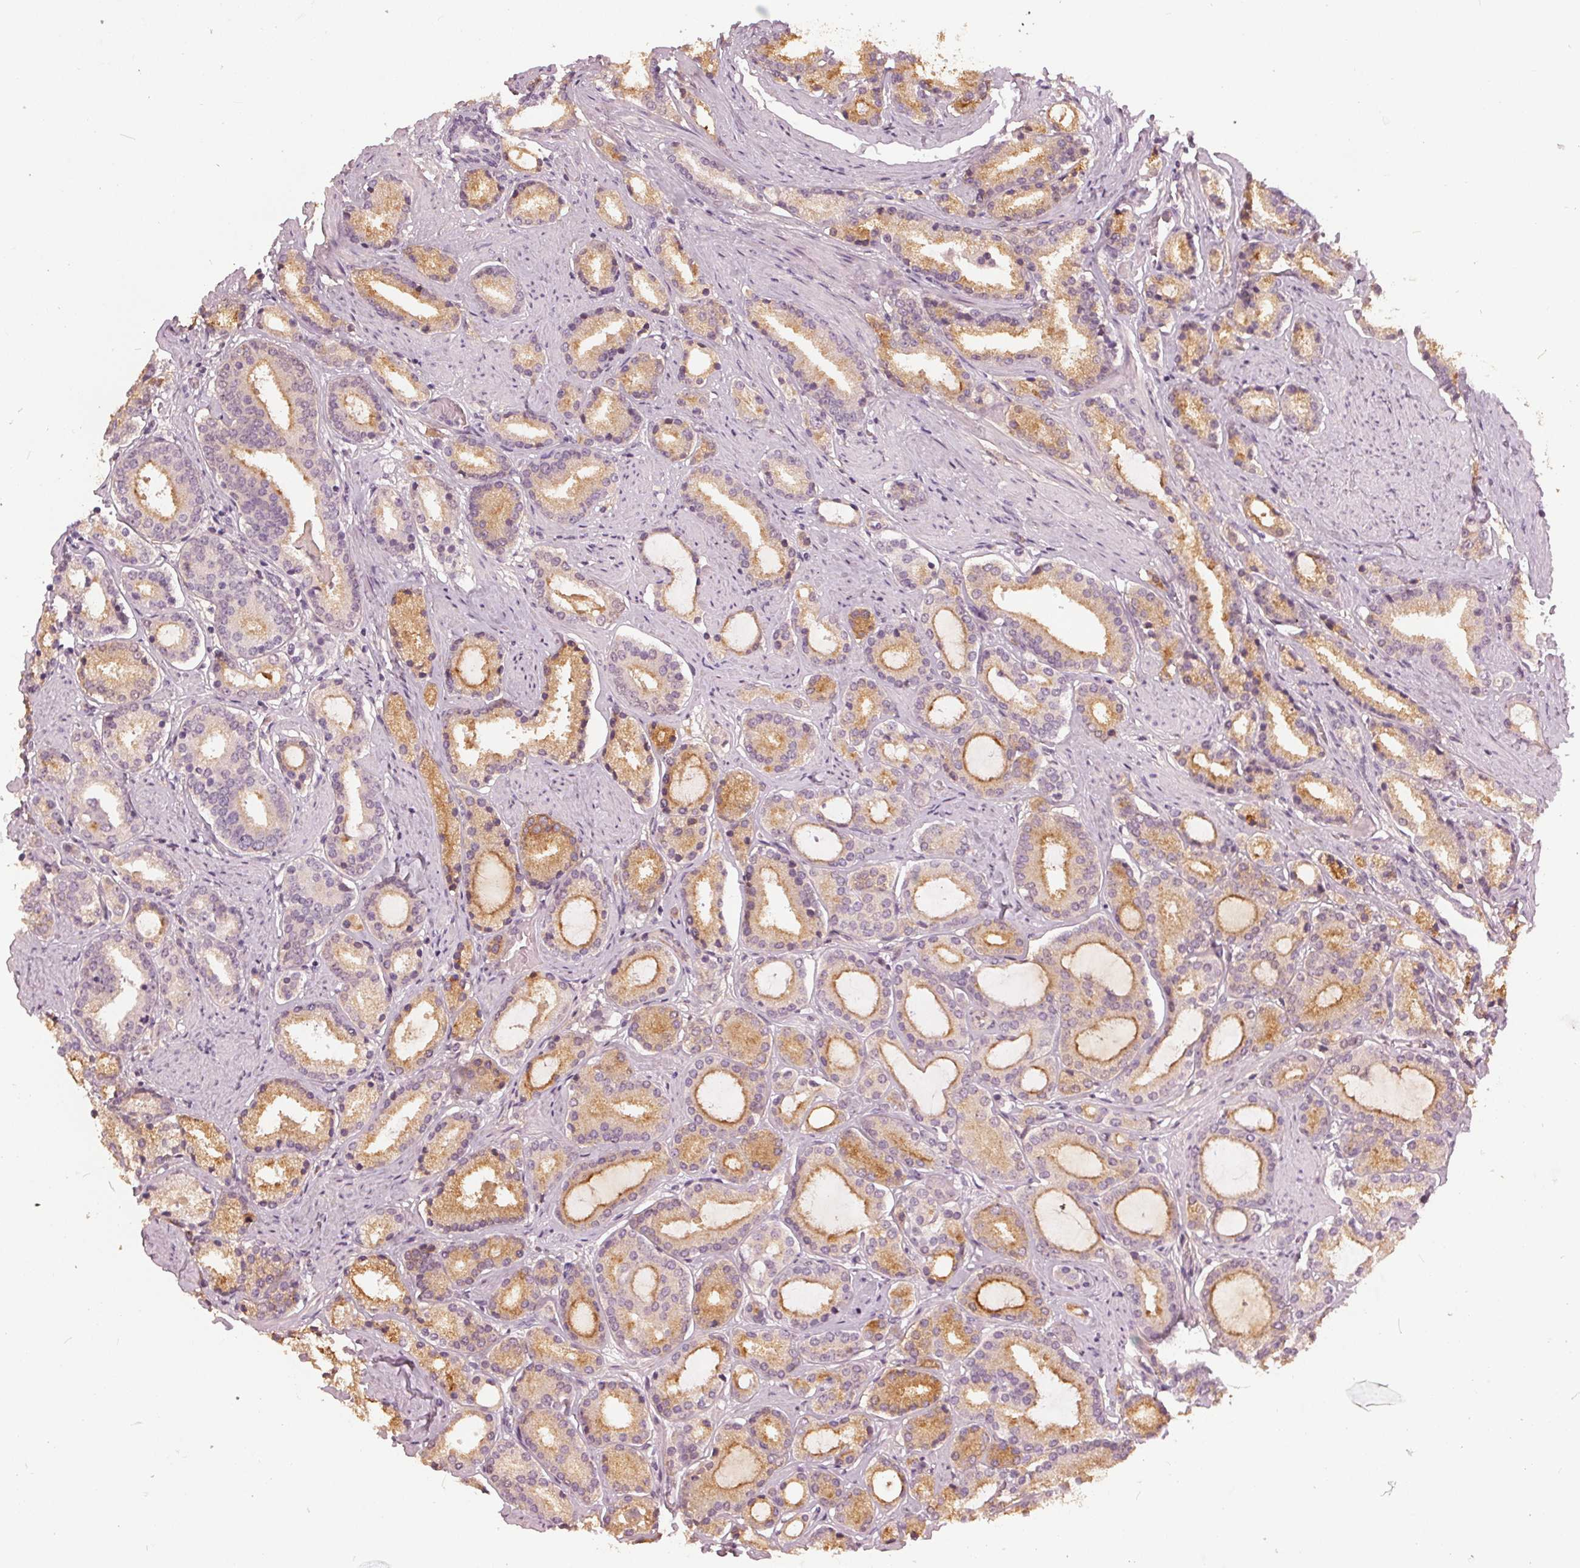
{"staining": {"intensity": "moderate", "quantity": "25%-75%", "location": "cytoplasmic/membranous"}, "tissue": "prostate cancer", "cell_type": "Tumor cells", "image_type": "cancer", "snomed": [{"axis": "morphology", "description": "Adenocarcinoma, High grade"}, {"axis": "topography", "description": "Prostate"}], "caption": "Tumor cells show medium levels of moderate cytoplasmic/membranous staining in about 25%-75% of cells in human prostate cancer (high-grade adenocarcinoma).", "gene": "KLK13", "patient": {"sex": "male", "age": 63}}